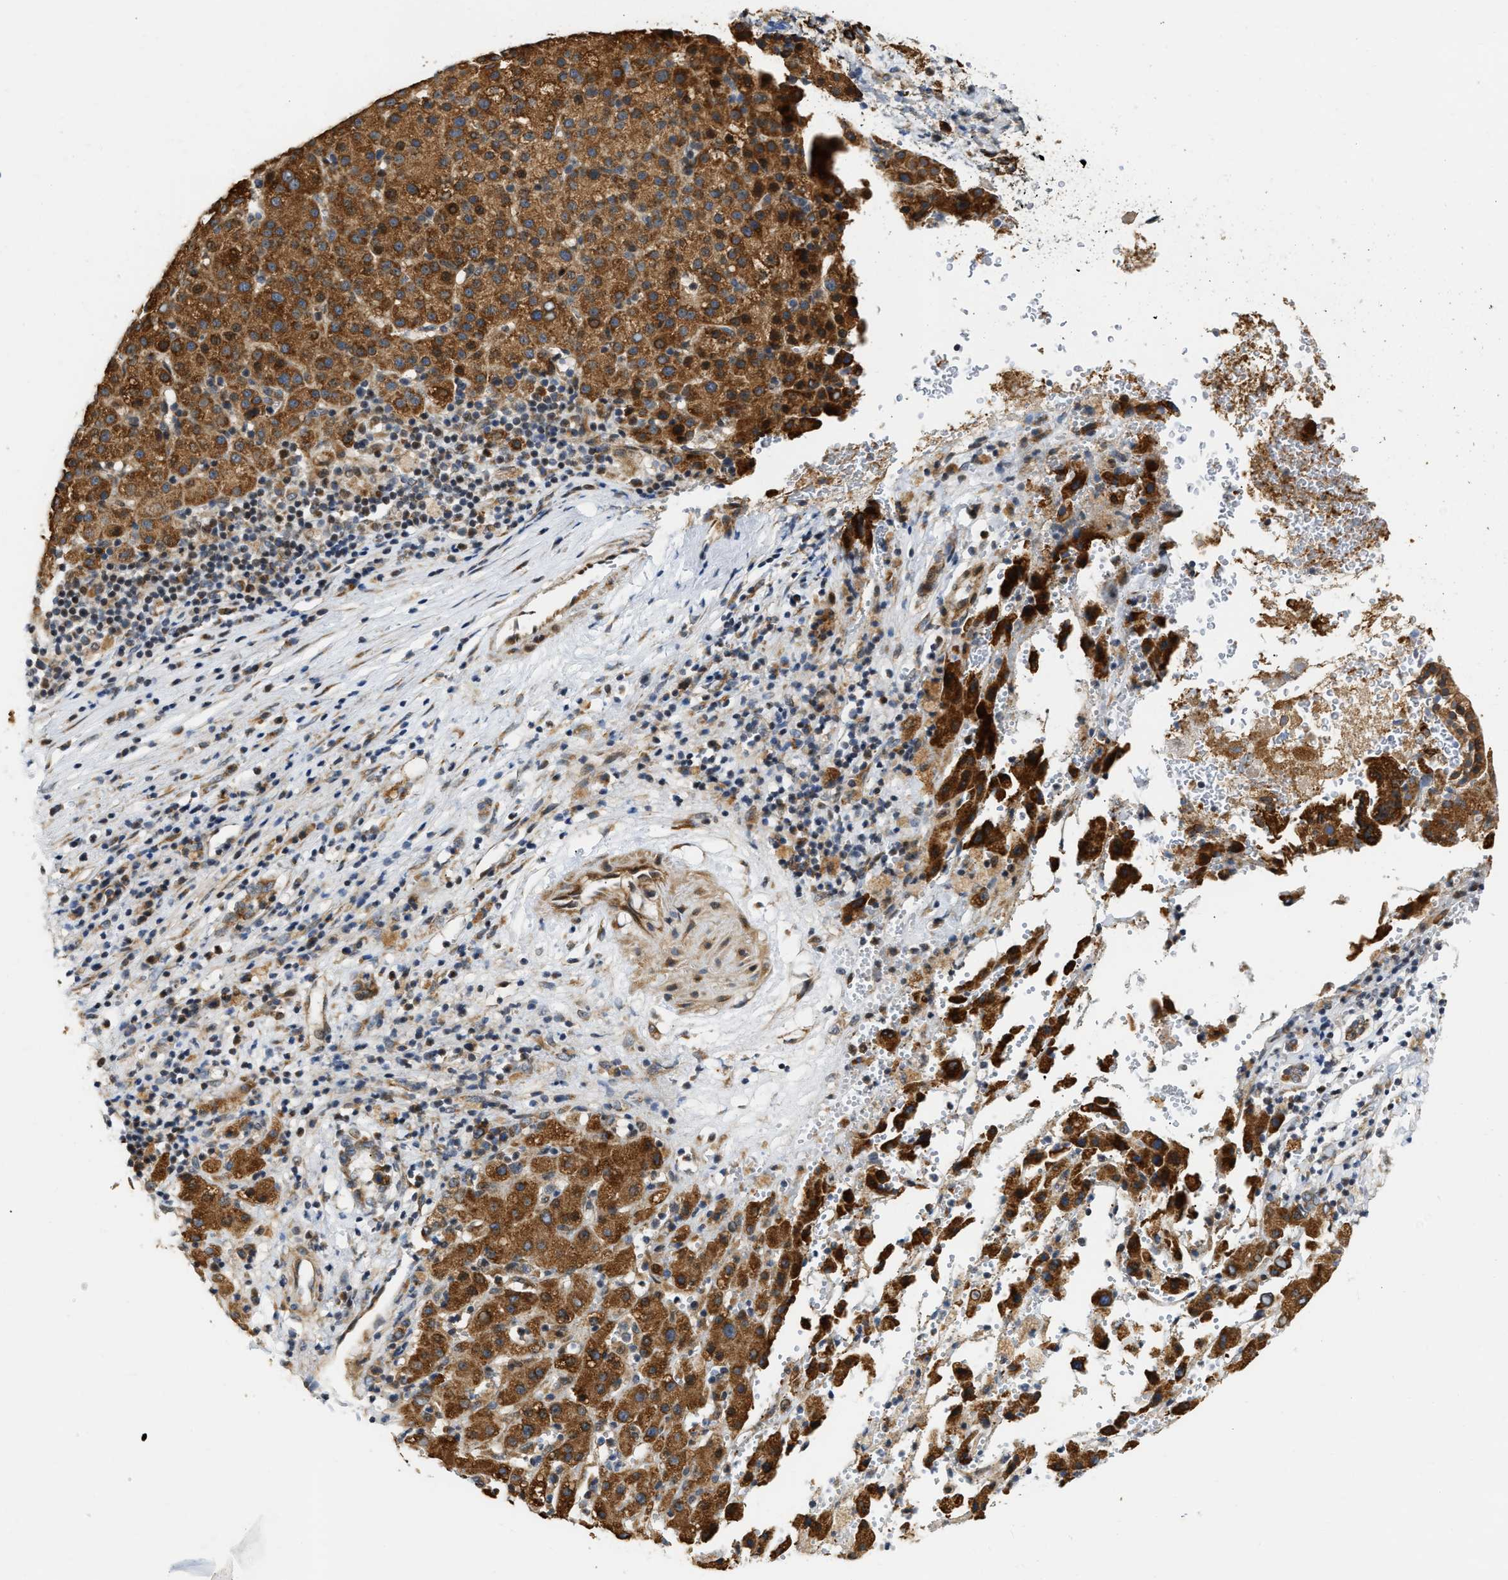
{"staining": {"intensity": "strong", "quantity": ">75%", "location": "cytoplasmic/membranous"}, "tissue": "liver cancer", "cell_type": "Tumor cells", "image_type": "cancer", "snomed": [{"axis": "morphology", "description": "Carcinoma, Hepatocellular, NOS"}, {"axis": "topography", "description": "Liver"}], "caption": "DAB (3,3'-diaminobenzidine) immunohistochemical staining of hepatocellular carcinoma (liver) displays strong cytoplasmic/membranous protein expression in about >75% of tumor cells.", "gene": "DEPTOR", "patient": {"sex": "female", "age": 58}}